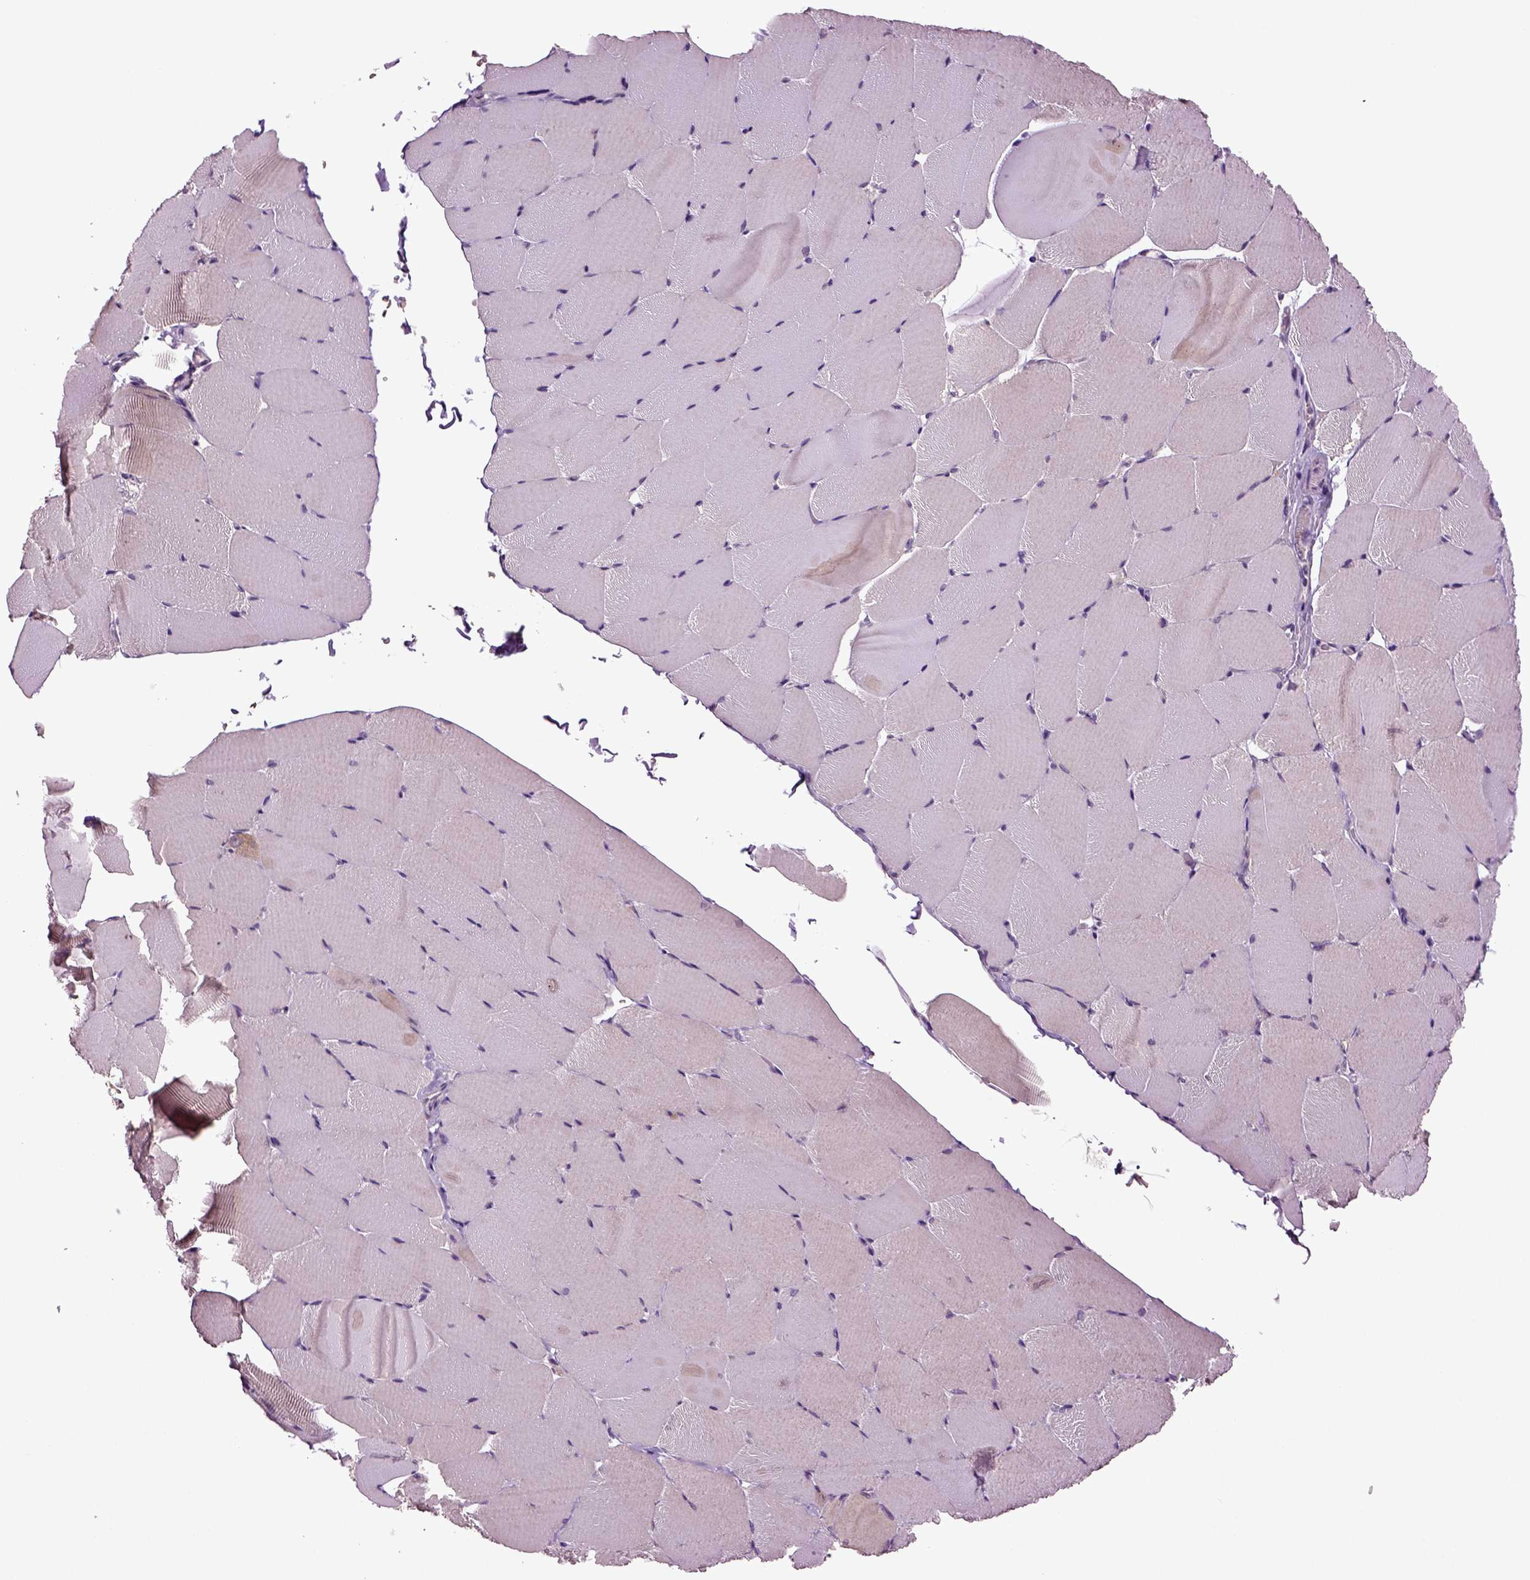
{"staining": {"intensity": "negative", "quantity": "none", "location": "none"}, "tissue": "skeletal muscle", "cell_type": "Myocytes", "image_type": "normal", "snomed": [{"axis": "morphology", "description": "Normal tissue, NOS"}, {"axis": "topography", "description": "Skeletal muscle"}], "caption": "An immunohistochemistry image of benign skeletal muscle is shown. There is no staining in myocytes of skeletal muscle. (Brightfield microscopy of DAB immunohistochemistry (IHC) at high magnification).", "gene": "SLC17A6", "patient": {"sex": "female", "age": 37}}